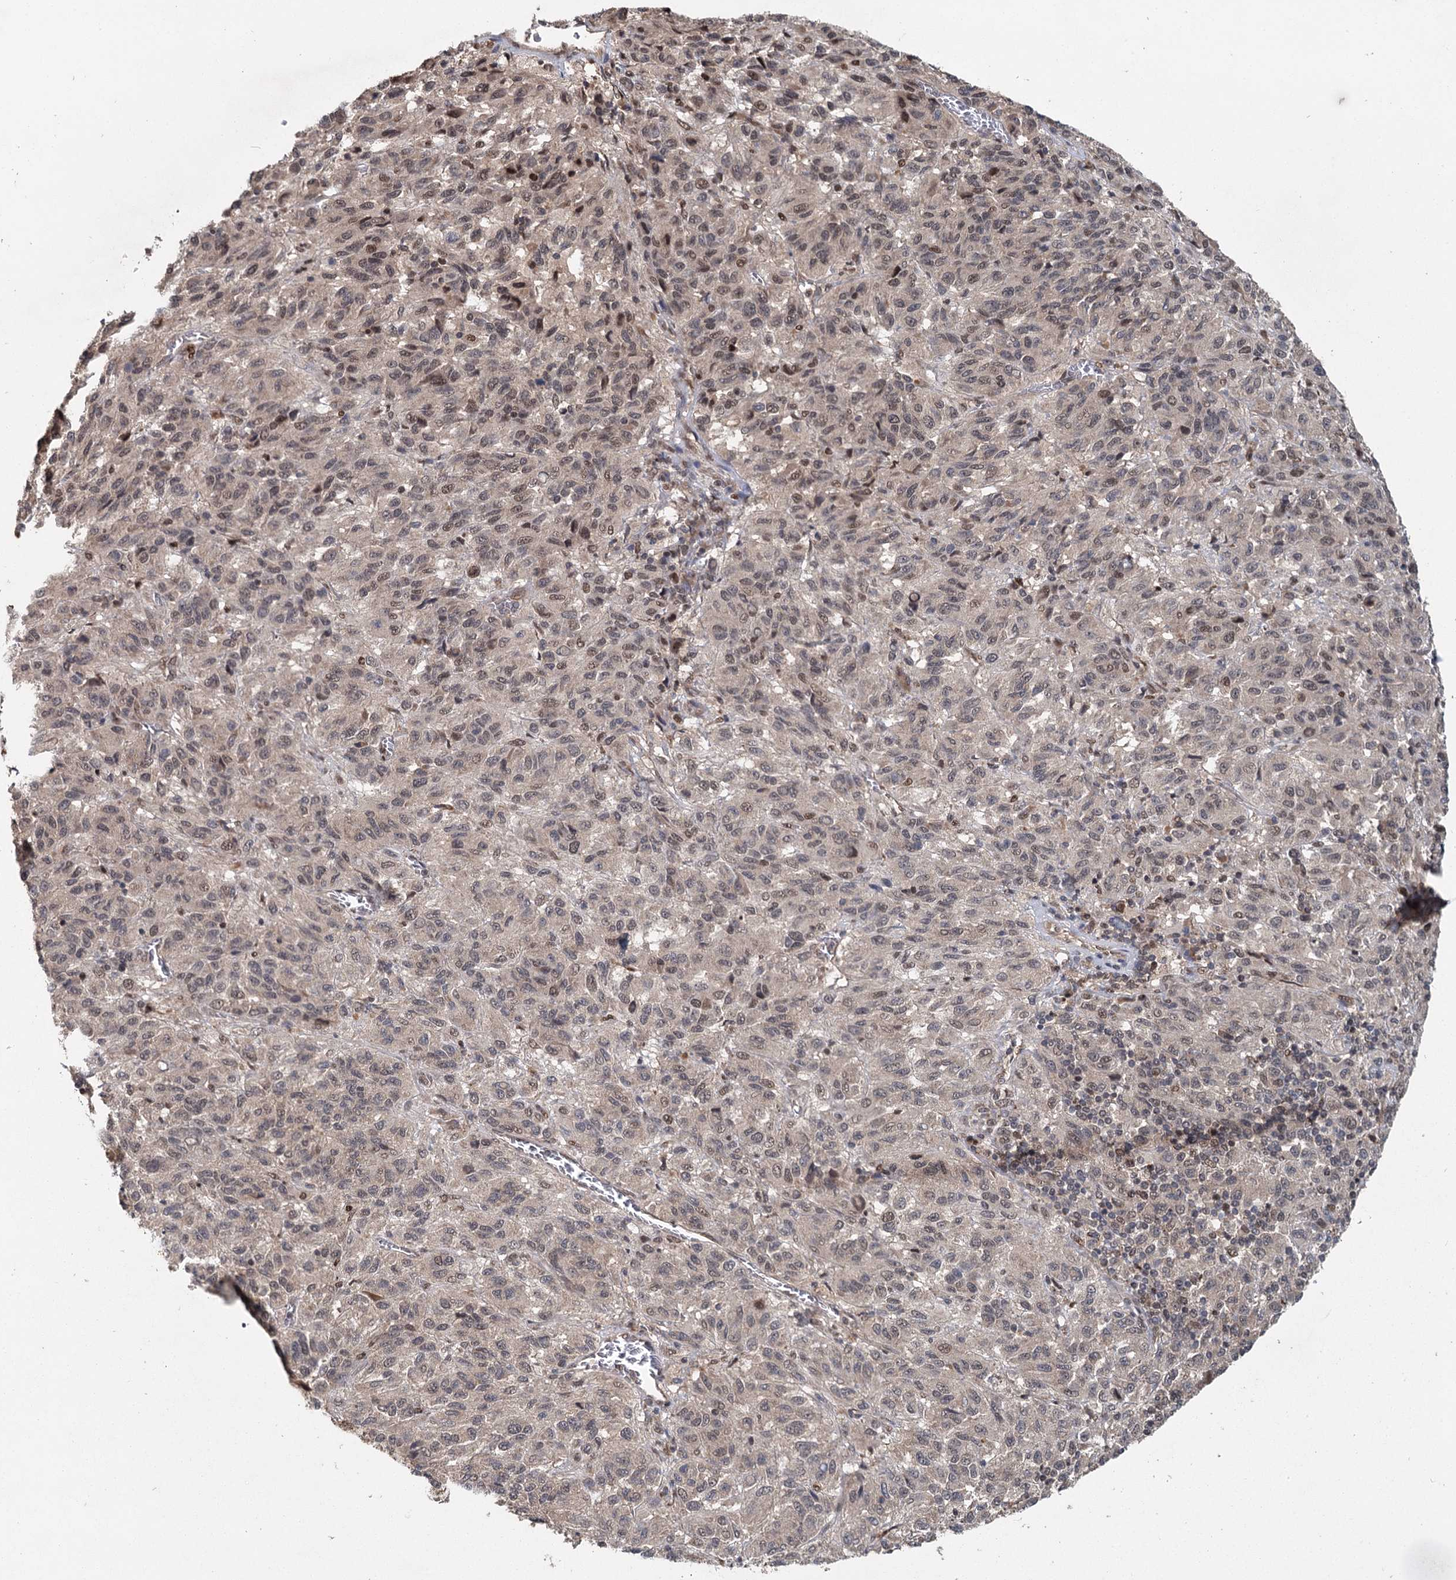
{"staining": {"intensity": "weak", "quantity": "25%-75%", "location": "nuclear"}, "tissue": "melanoma", "cell_type": "Tumor cells", "image_type": "cancer", "snomed": [{"axis": "morphology", "description": "Malignant melanoma, Metastatic site"}, {"axis": "topography", "description": "Lung"}], "caption": "Protein staining demonstrates weak nuclear positivity in approximately 25%-75% of tumor cells in melanoma.", "gene": "MYG1", "patient": {"sex": "male", "age": 64}}